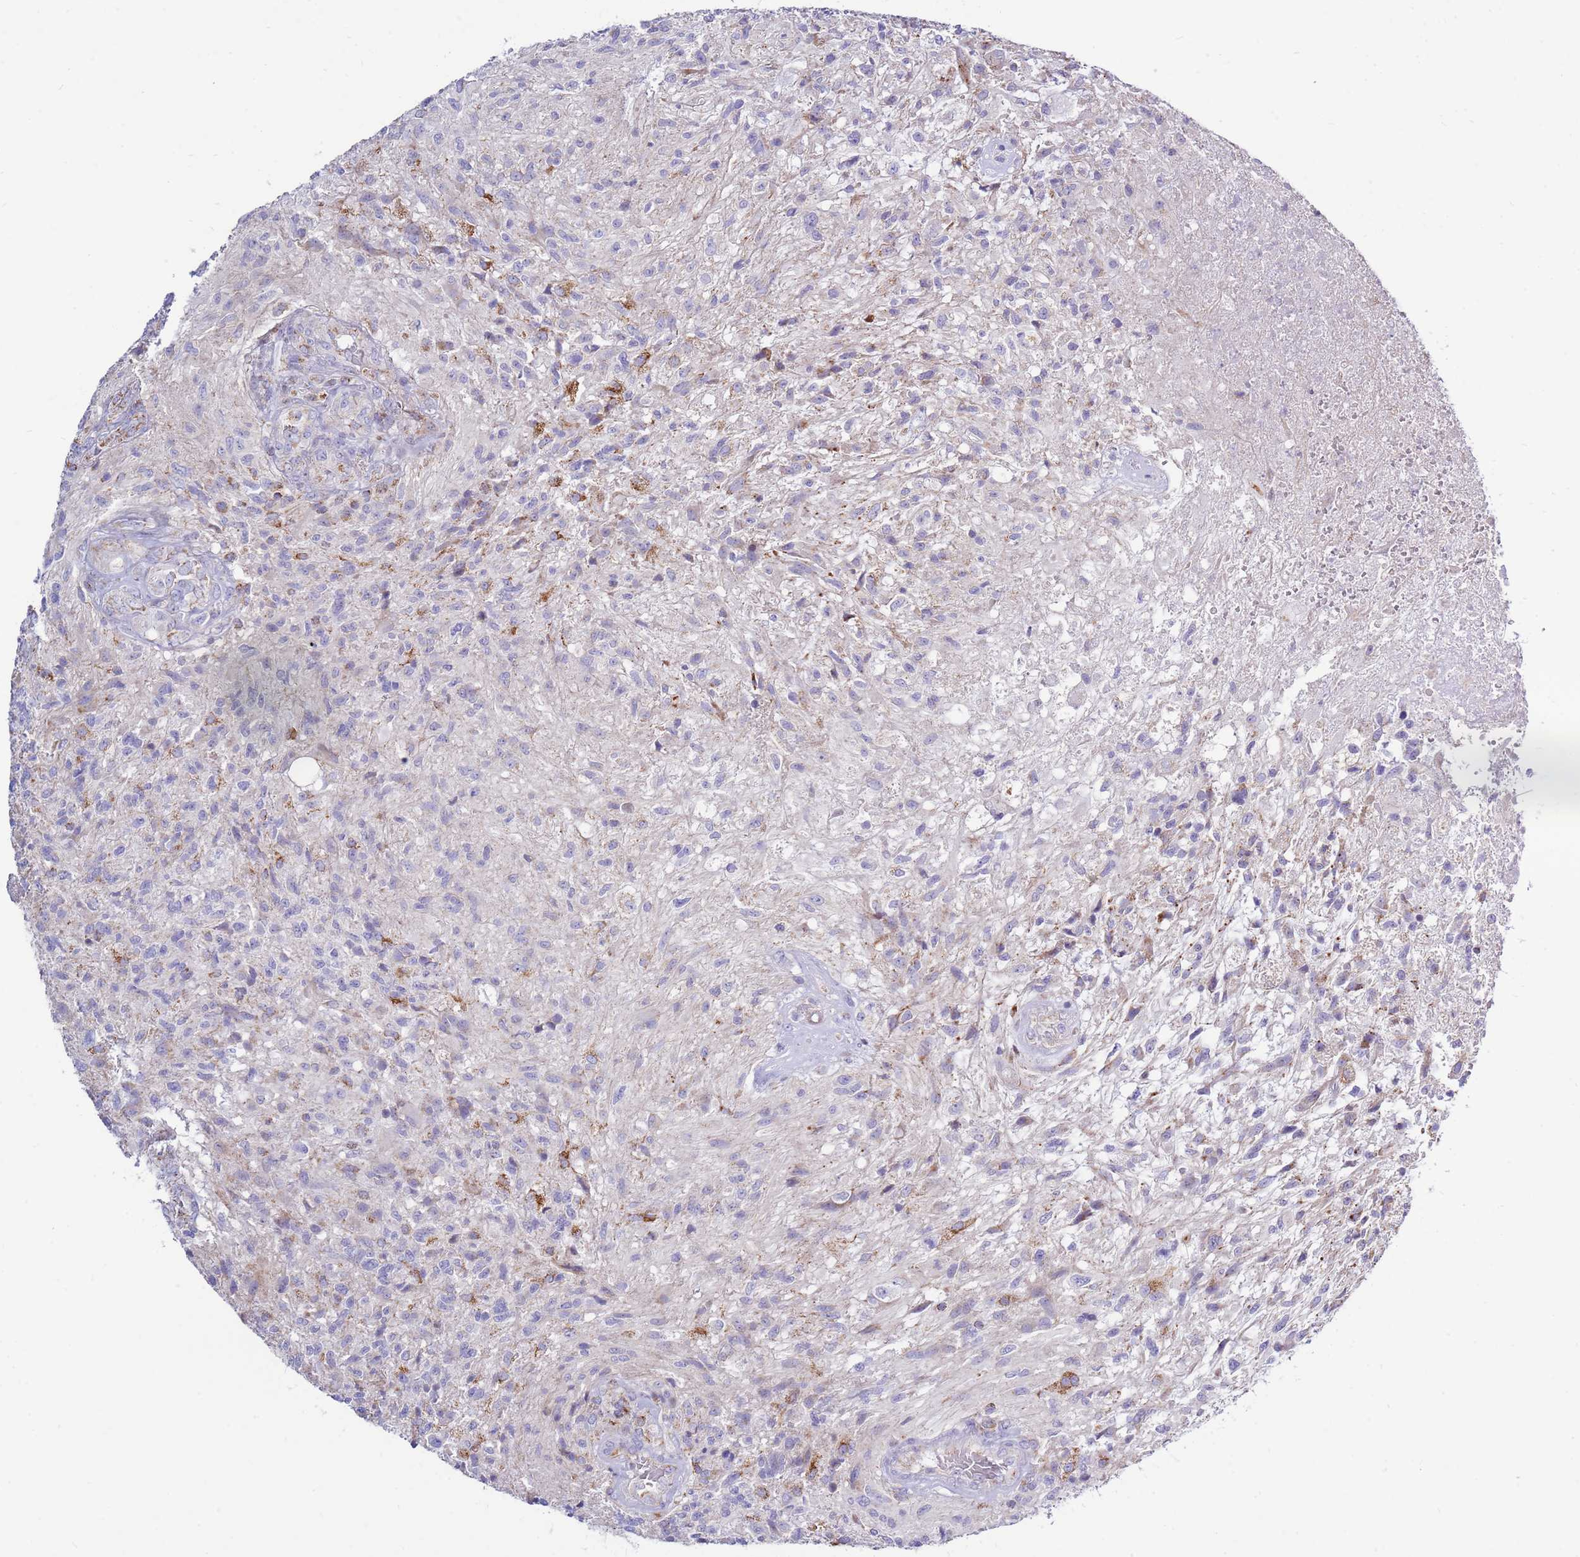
{"staining": {"intensity": "moderate", "quantity": "<25%", "location": "cytoplasmic/membranous"}, "tissue": "glioma", "cell_type": "Tumor cells", "image_type": "cancer", "snomed": [{"axis": "morphology", "description": "Glioma, malignant, High grade"}, {"axis": "topography", "description": "Brain"}], "caption": "Immunohistochemical staining of human malignant high-grade glioma displays low levels of moderate cytoplasmic/membranous expression in about <25% of tumor cells.", "gene": "IGF1R", "patient": {"sex": "male", "age": 56}}